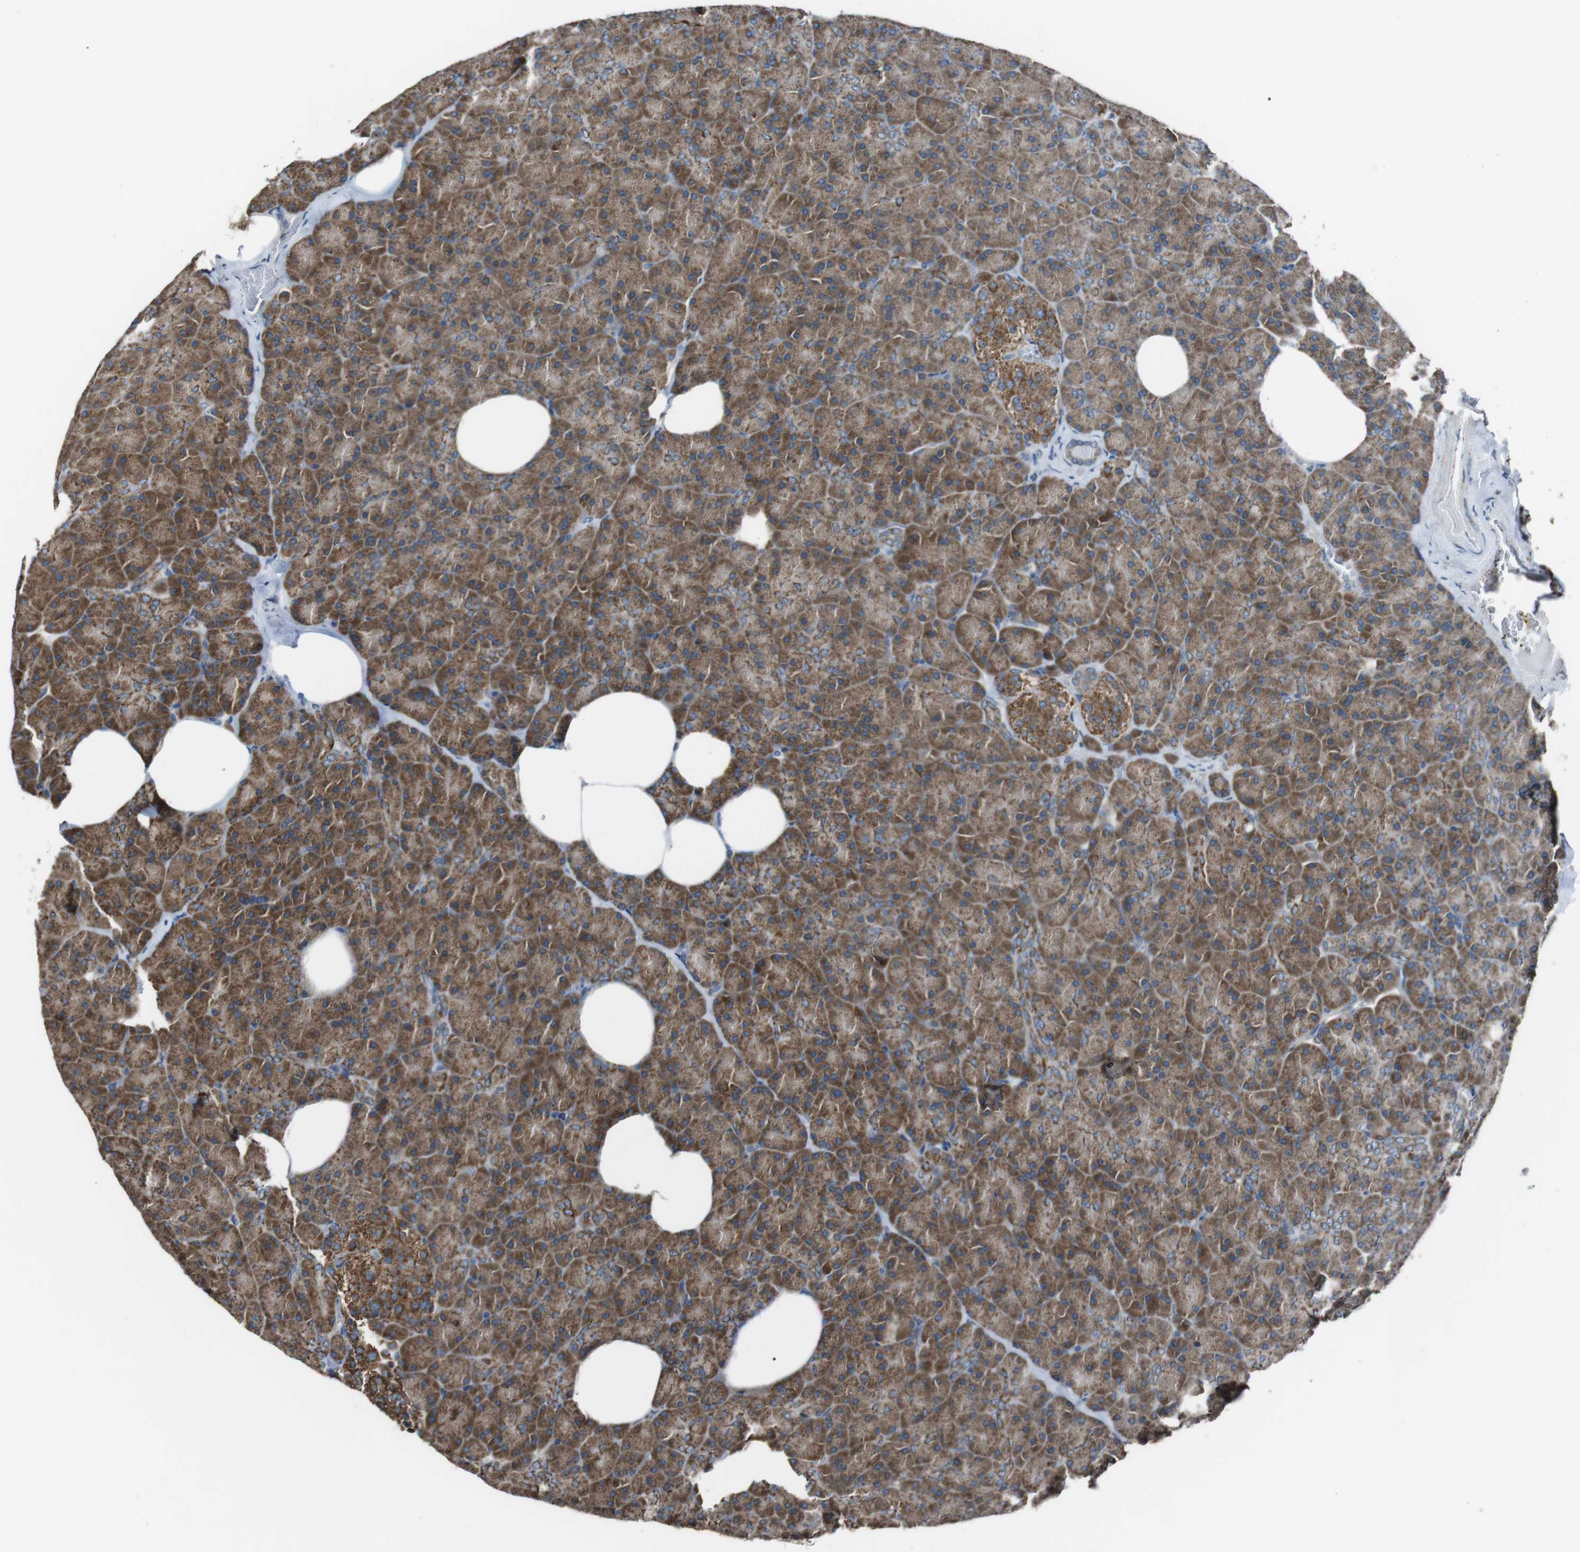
{"staining": {"intensity": "strong", "quantity": ">75%", "location": "cytoplasmic/membranous"}, "tissue": "pancreas", "cell_type": "Exocrine glandular cells", "image_type": "normal", "snomed": [{"axis": "morphology", "description": "Normal tissue, NOS"}, {"axis": "topography", "description": "Pancreas"}], "caption": "There is high levels of strong cytoplasmic/membranous staining in exocrine glandular cells of benign pancreas, as demonstrated by immunohistochemical staining (brown color).", "gene": "CISD2", "patient": {"sex": "female", "age": 35}}